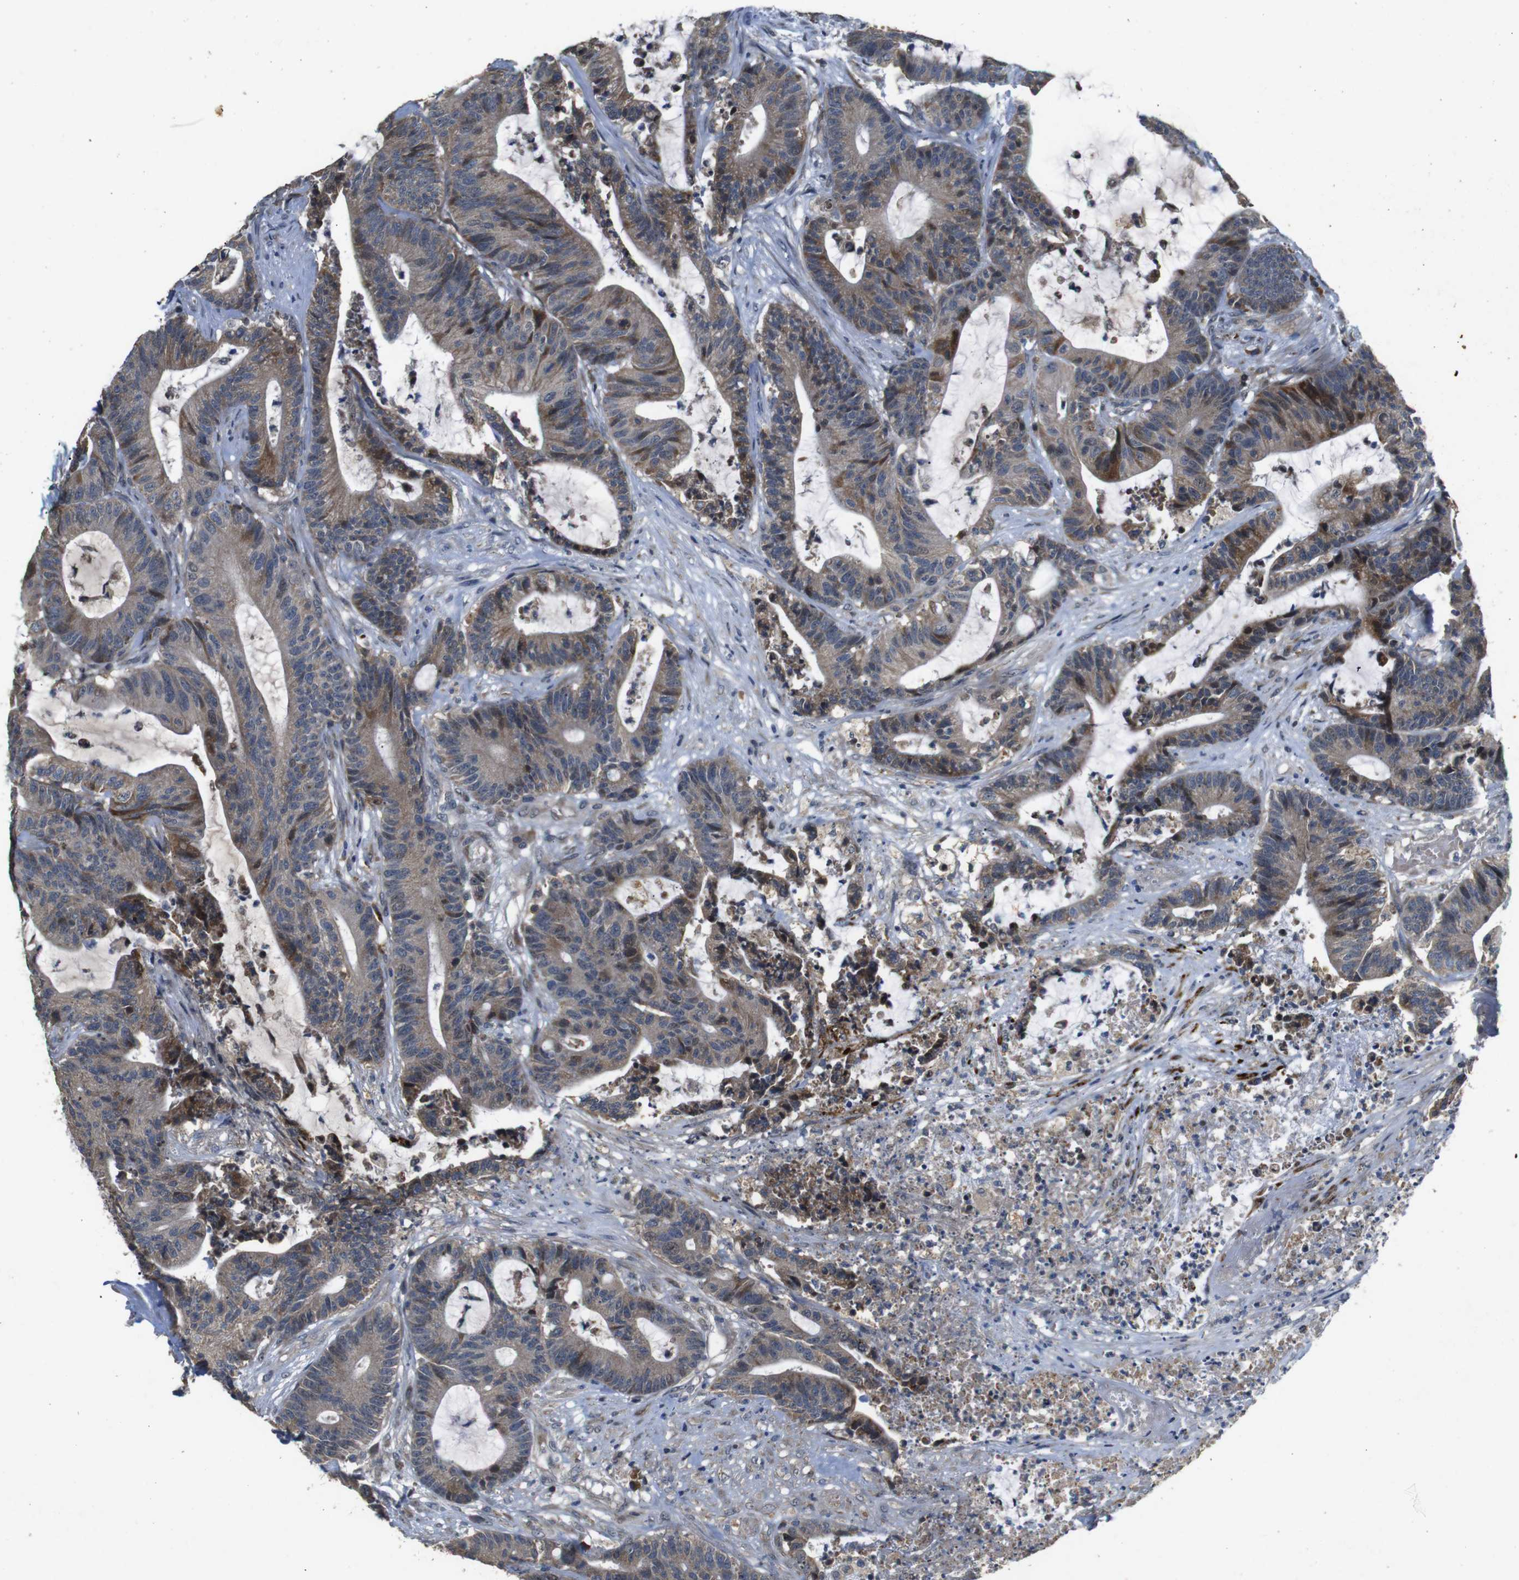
{"staining": {"intensity": "weak", "quantity": ">75%", "location": "cytoplasmic/membranous"}, "tissue": "colorectal cancer", "cell_type": "Tumor cells", "image_type": "cancer", "snomed": [{"axis": "morphology", "description": "Adenocarcinoma, NOS"}, {"axis": "topography", "description": "Colon"}], "caption": "Tumor cells reveal low levels of weak cytoplasmic/membranous positivity in about >75% of cells in colorectal cancer.", "gene": "MAGI2", "patient": {"sex": "female", "age": 84}}